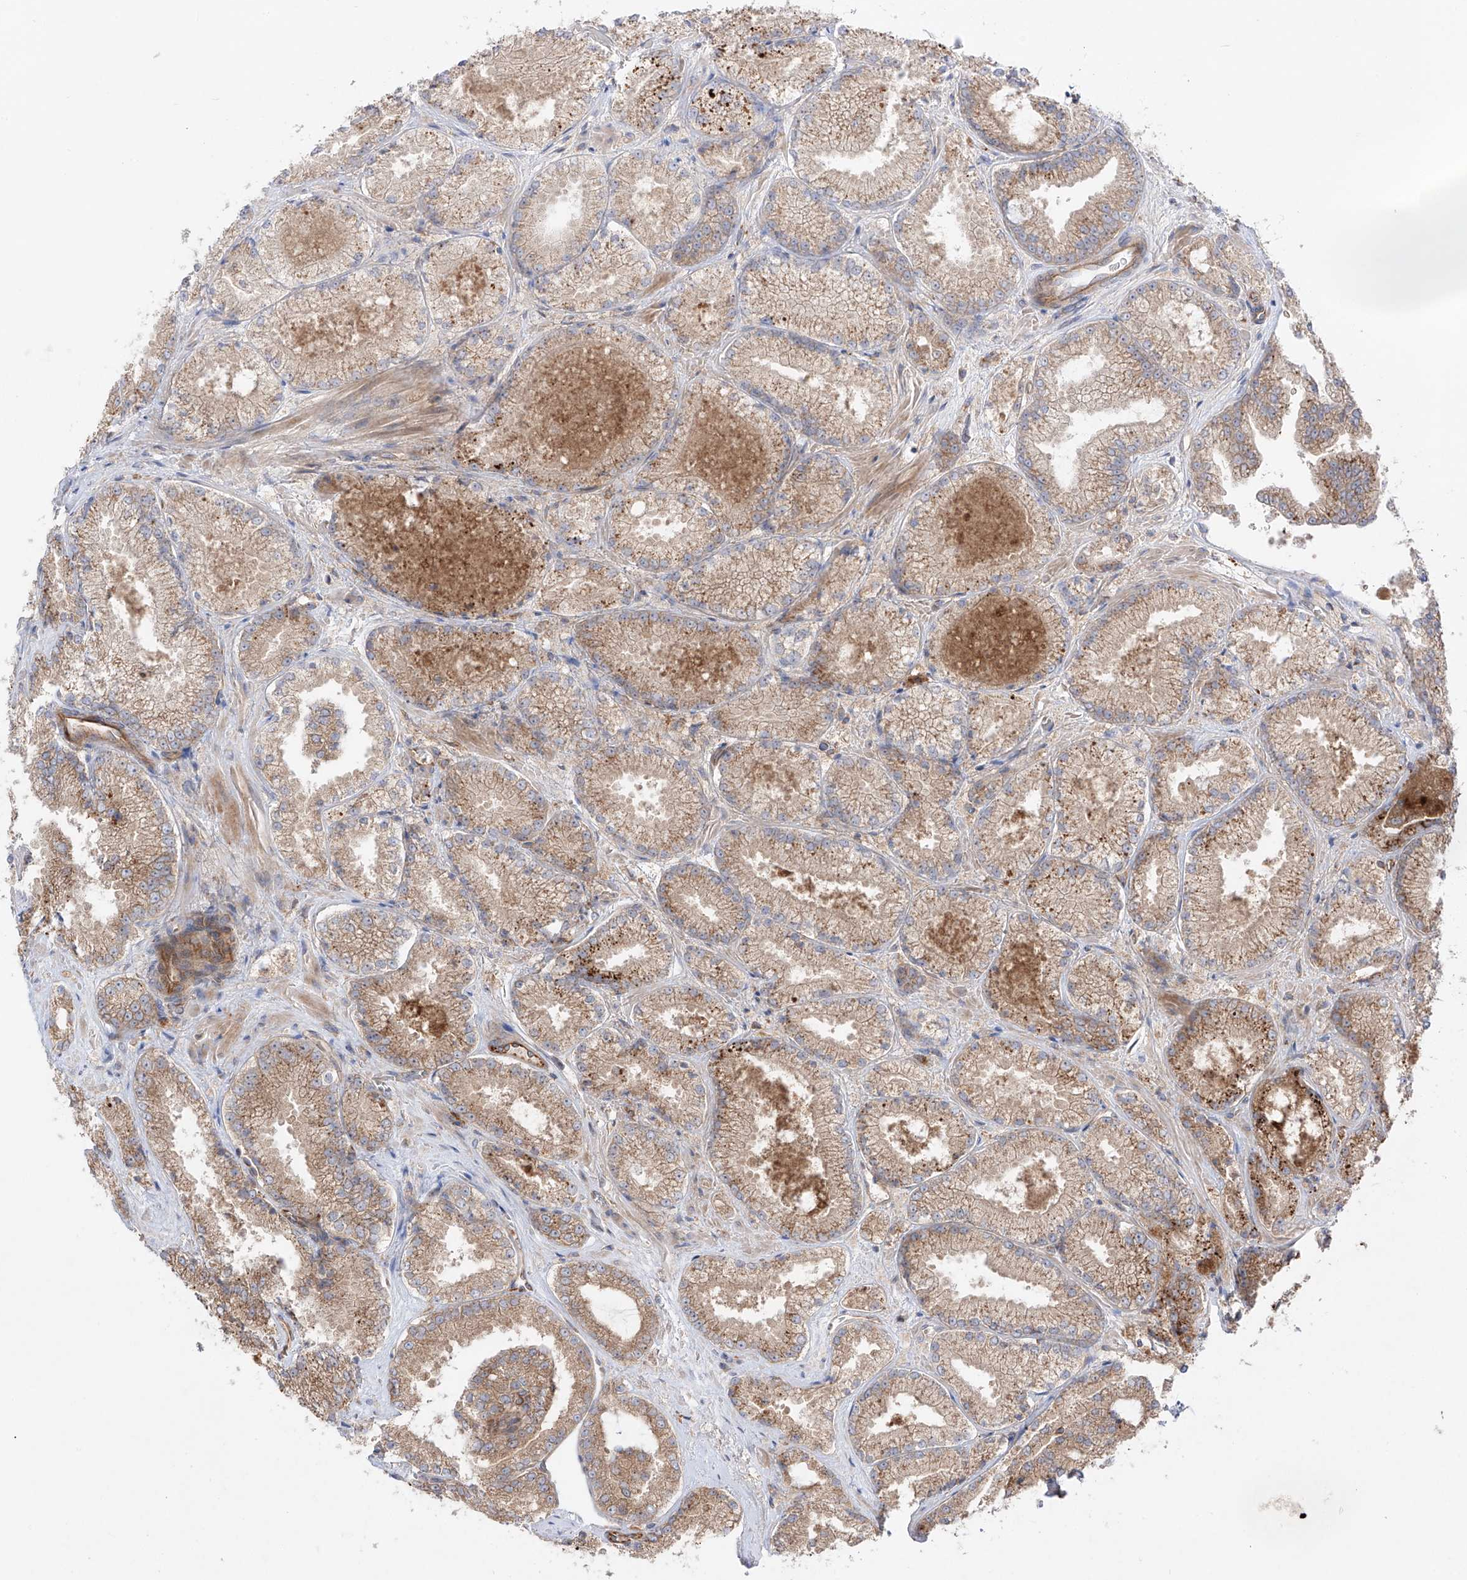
{"staining": {"intensity": "moderate", "quantity": ">75%", "location": "cytoplasmic/membranous"}, "tissue": "prostate cancer", "cell_type": "Tumor cells", "image_type": "cancer", "snomed": [{"axis": "morphology", "description": "Adenocarcinoma, High grade"}, {"axis": "topography", "description": "Prostate"}], "caption": "DAB (3,3'-diaminobenzidine) immunohistochemical staining of human prostate adenocarcinoma (high-grade) reveals moderate cytoplasmic/membranous protein expression in about >75% of tumor cells.", "gene": "YKT6", "patient": {"sex": "male", "age": 73}}